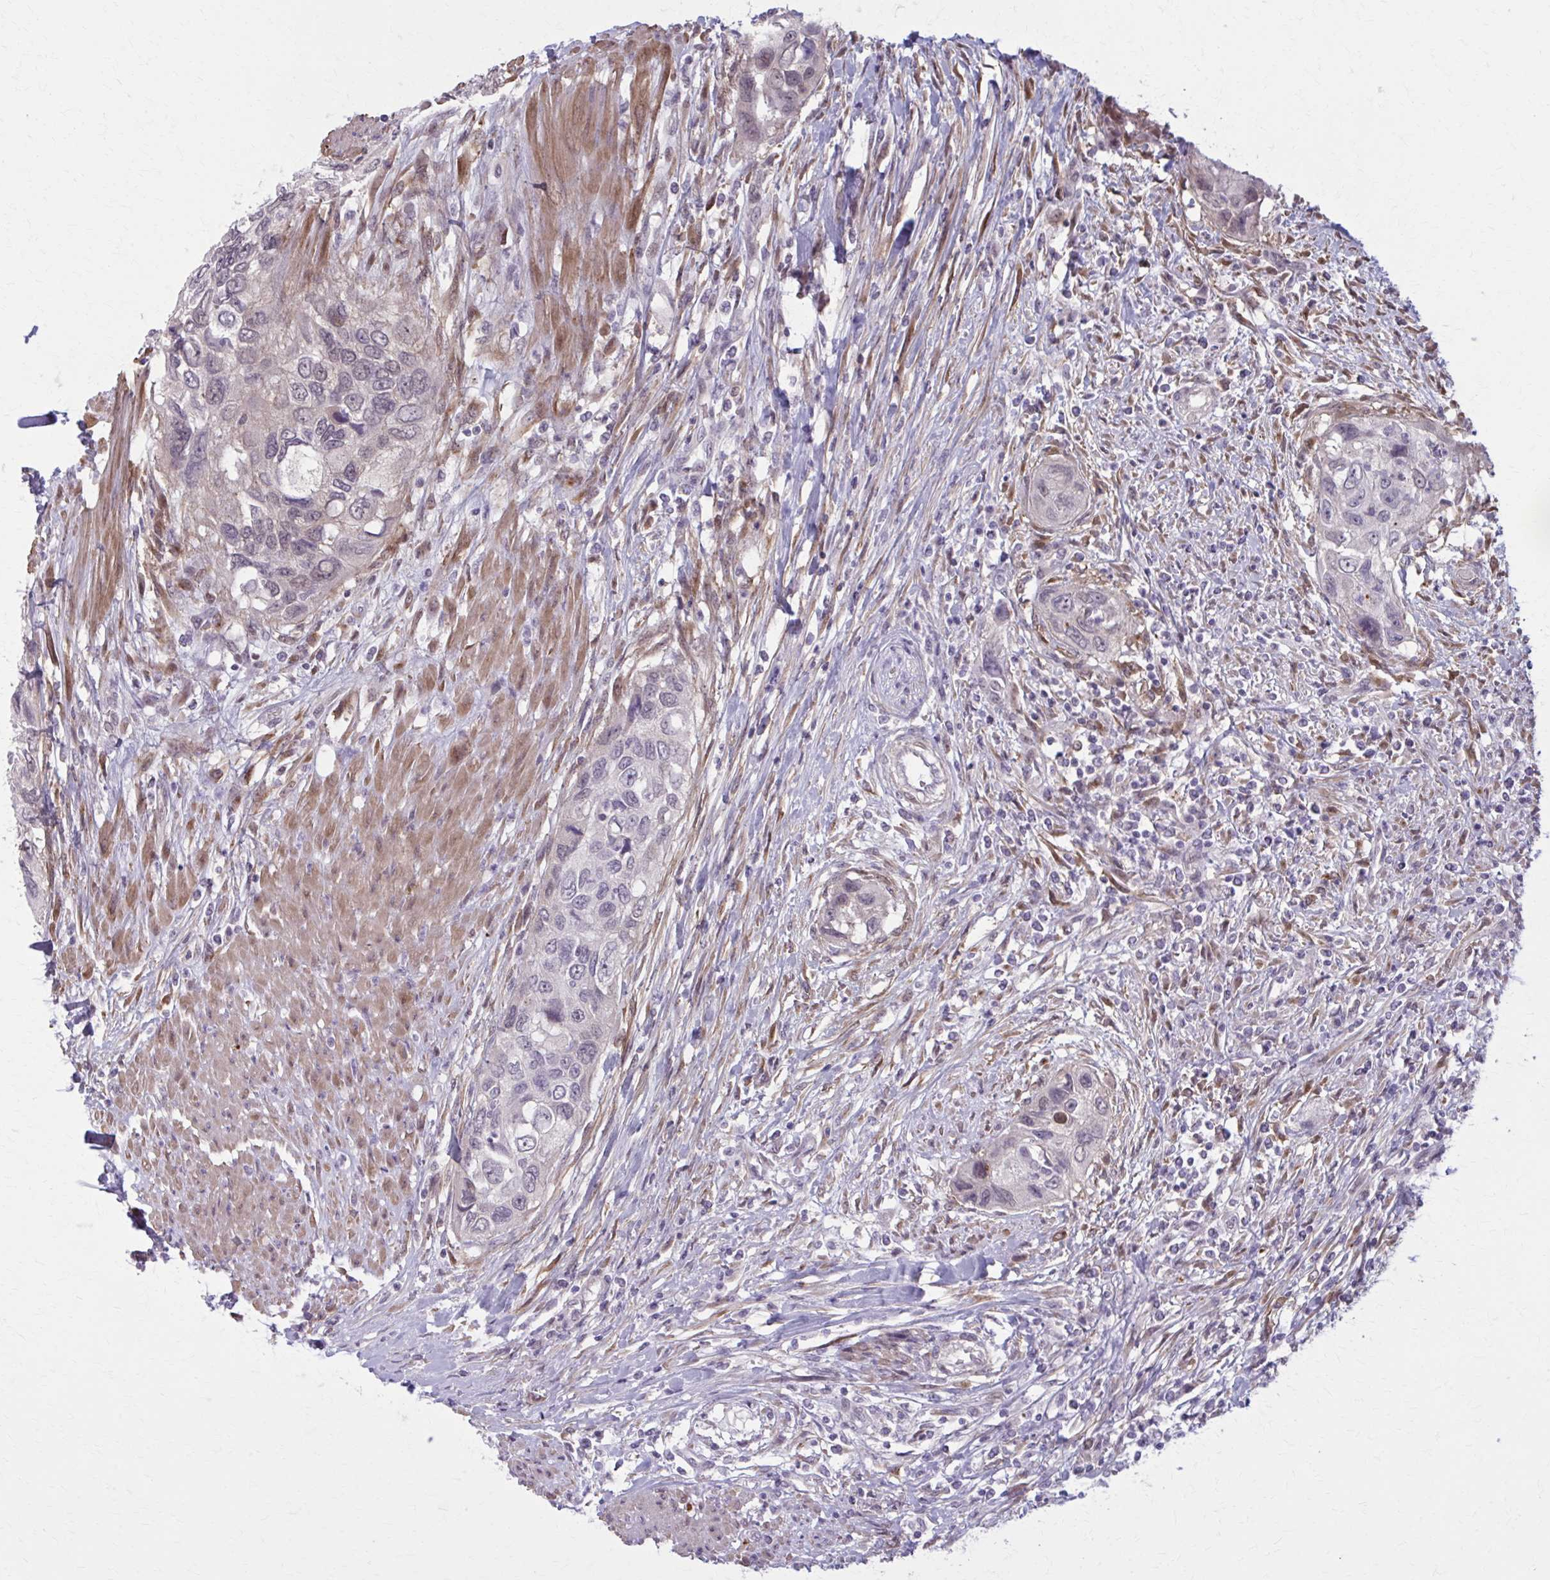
{"staining": {"intensity": "negative", "quantity": "none", "location": "none"}, "tissue": "urothelial cancer", "cell_type": "Tumor cells", "image_type": "cancer", "snomed": [{"axis": "morphology", "description": "Urothelial carcinoma, High grade"}, {"axis": "topography", "description": "Urinary bladder"}], "caption": "Human urothelial cancer stained for a protein using immunohistochemistry (IHC) reveals no staining in tumor cells.", "gene": "NUMBL", "patient": {"sex": "female", "age": 60}}